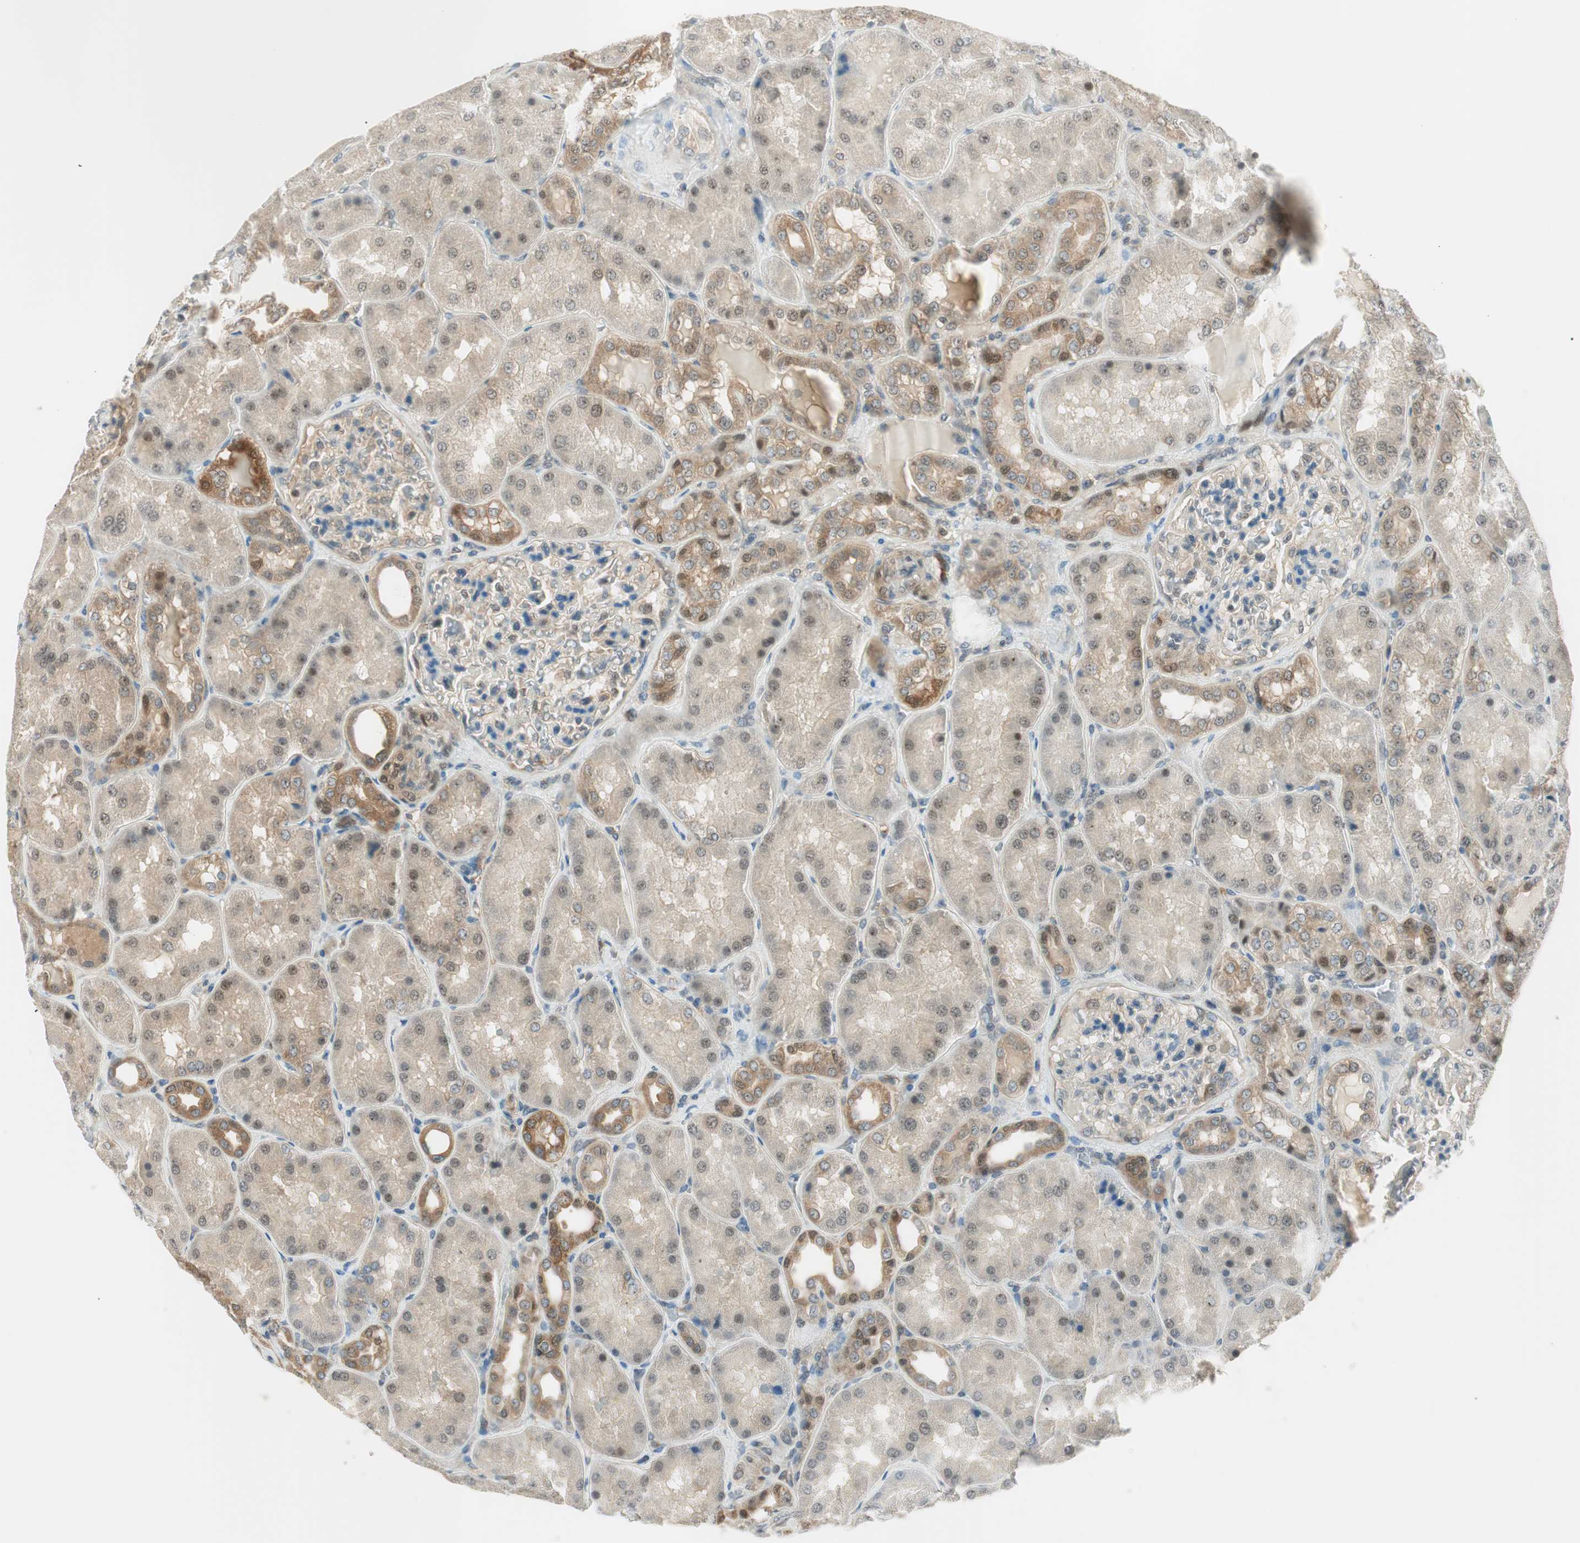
{"staining": {"intensity": "weak", "quantity": "<25%", "location": "cytoplasmic/membranous,nuclear"}, "tissue": "kidney", "cell_type": "Cells in glomeruli", "image_type": "normal", "snomed": [{"axis": "morphology", "description": "Normal tissue, NOS"}, {"axis": "topography", "description": "Kidney"}], "caption": "Micrograph shows no significant protein positivity in cells in glomeruli of unremarkable kidney. (DAB immunohistochemistry (IHC) with hematoxylin counter stain).", "gene": "IPO5", "patient": {"sex": "female", "age": 56}}